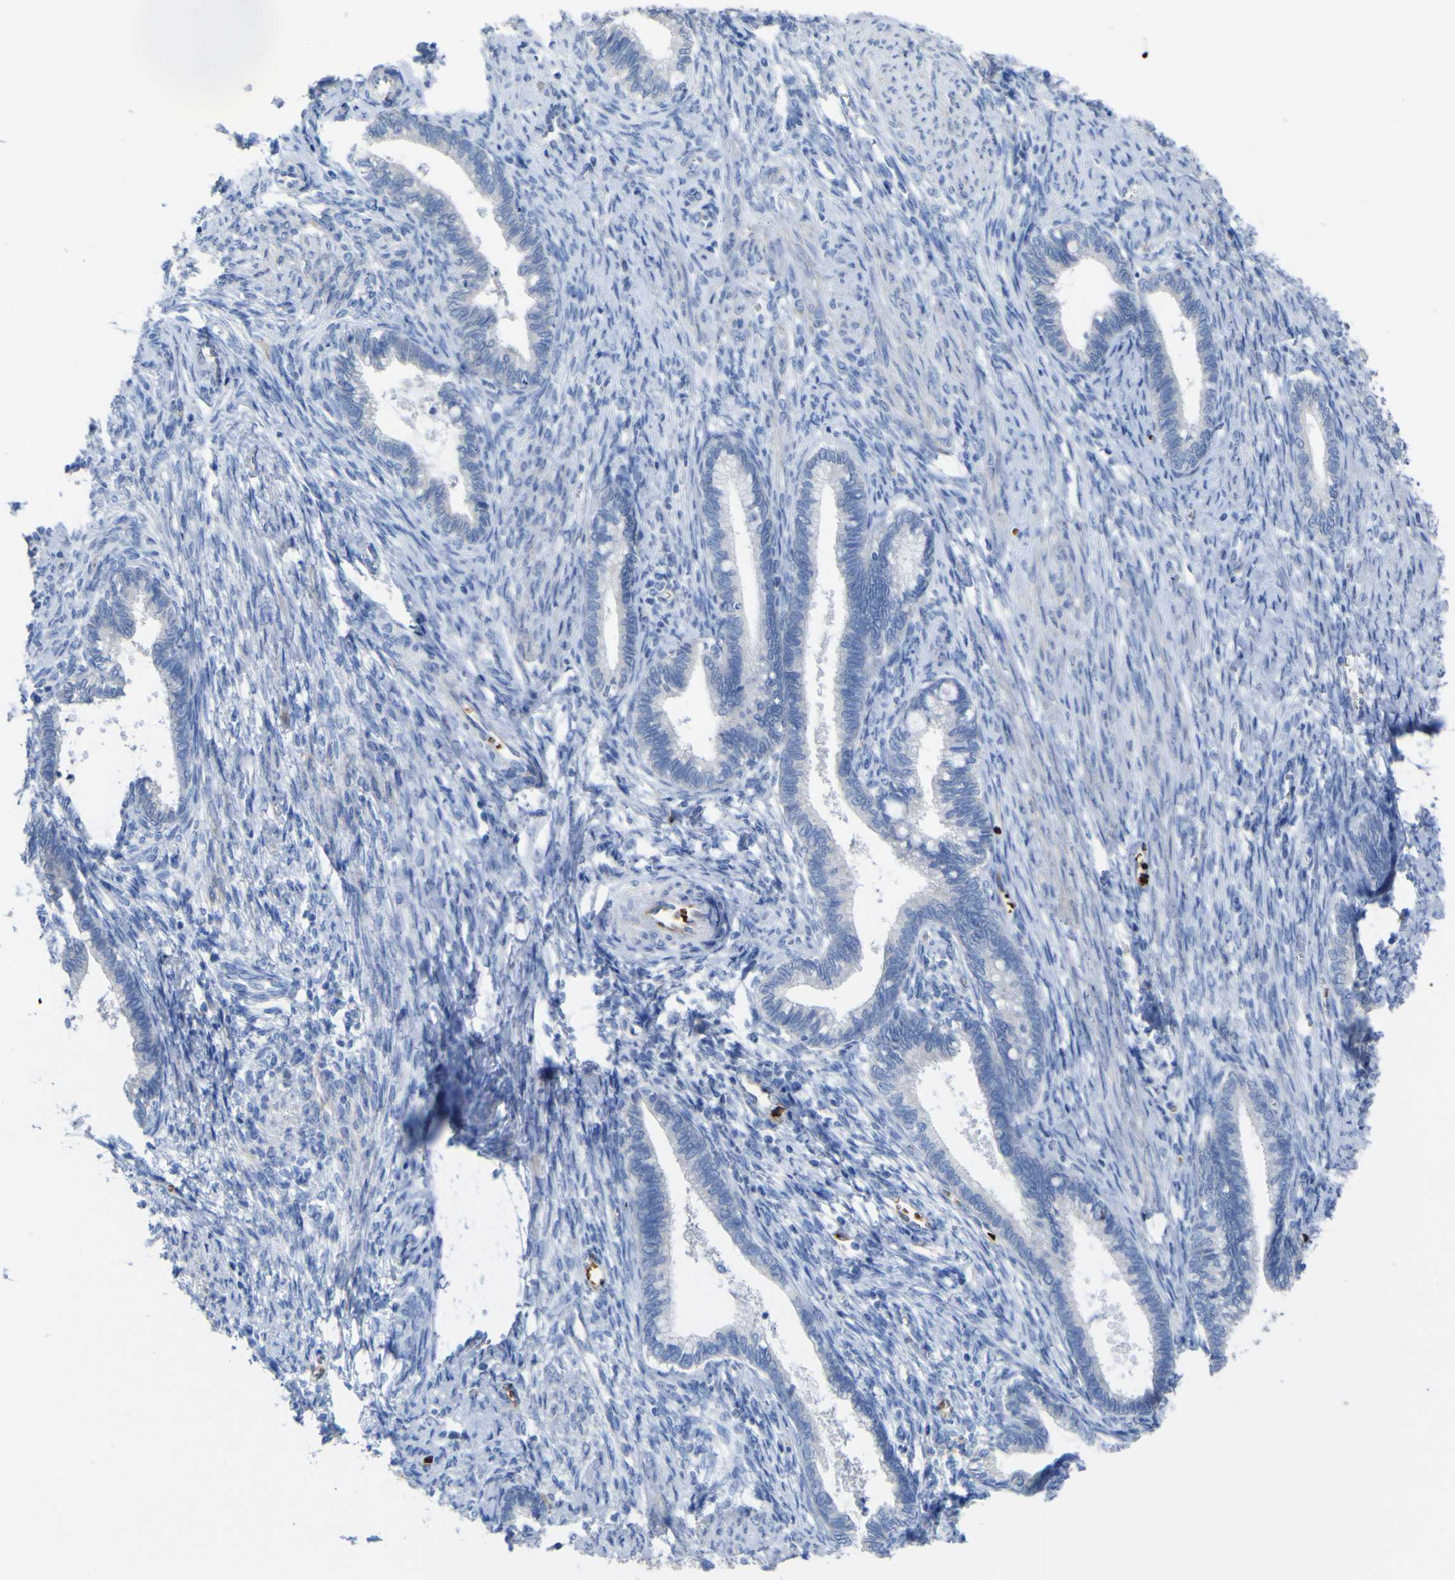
{"staining": {"intensity": "negative", "quantity": "none", "location": "none"}, "tissue": "cervical cancer", "cell_type": "Tumor cells", "image_type": "cancer", "snomed": [{"axis": "morphology", "description": "Adenocarcinoma, NOS"}, {"axis": "topography", "description": "Cervix"}], "caption": "This is a photomicrograph of immunohistochemistry staining of cervical cancer (adenocarcinoma), which shows no positivity in tumor cells.", "gene": "GCM1", "patient": {"sex": "female", "age": 44}}